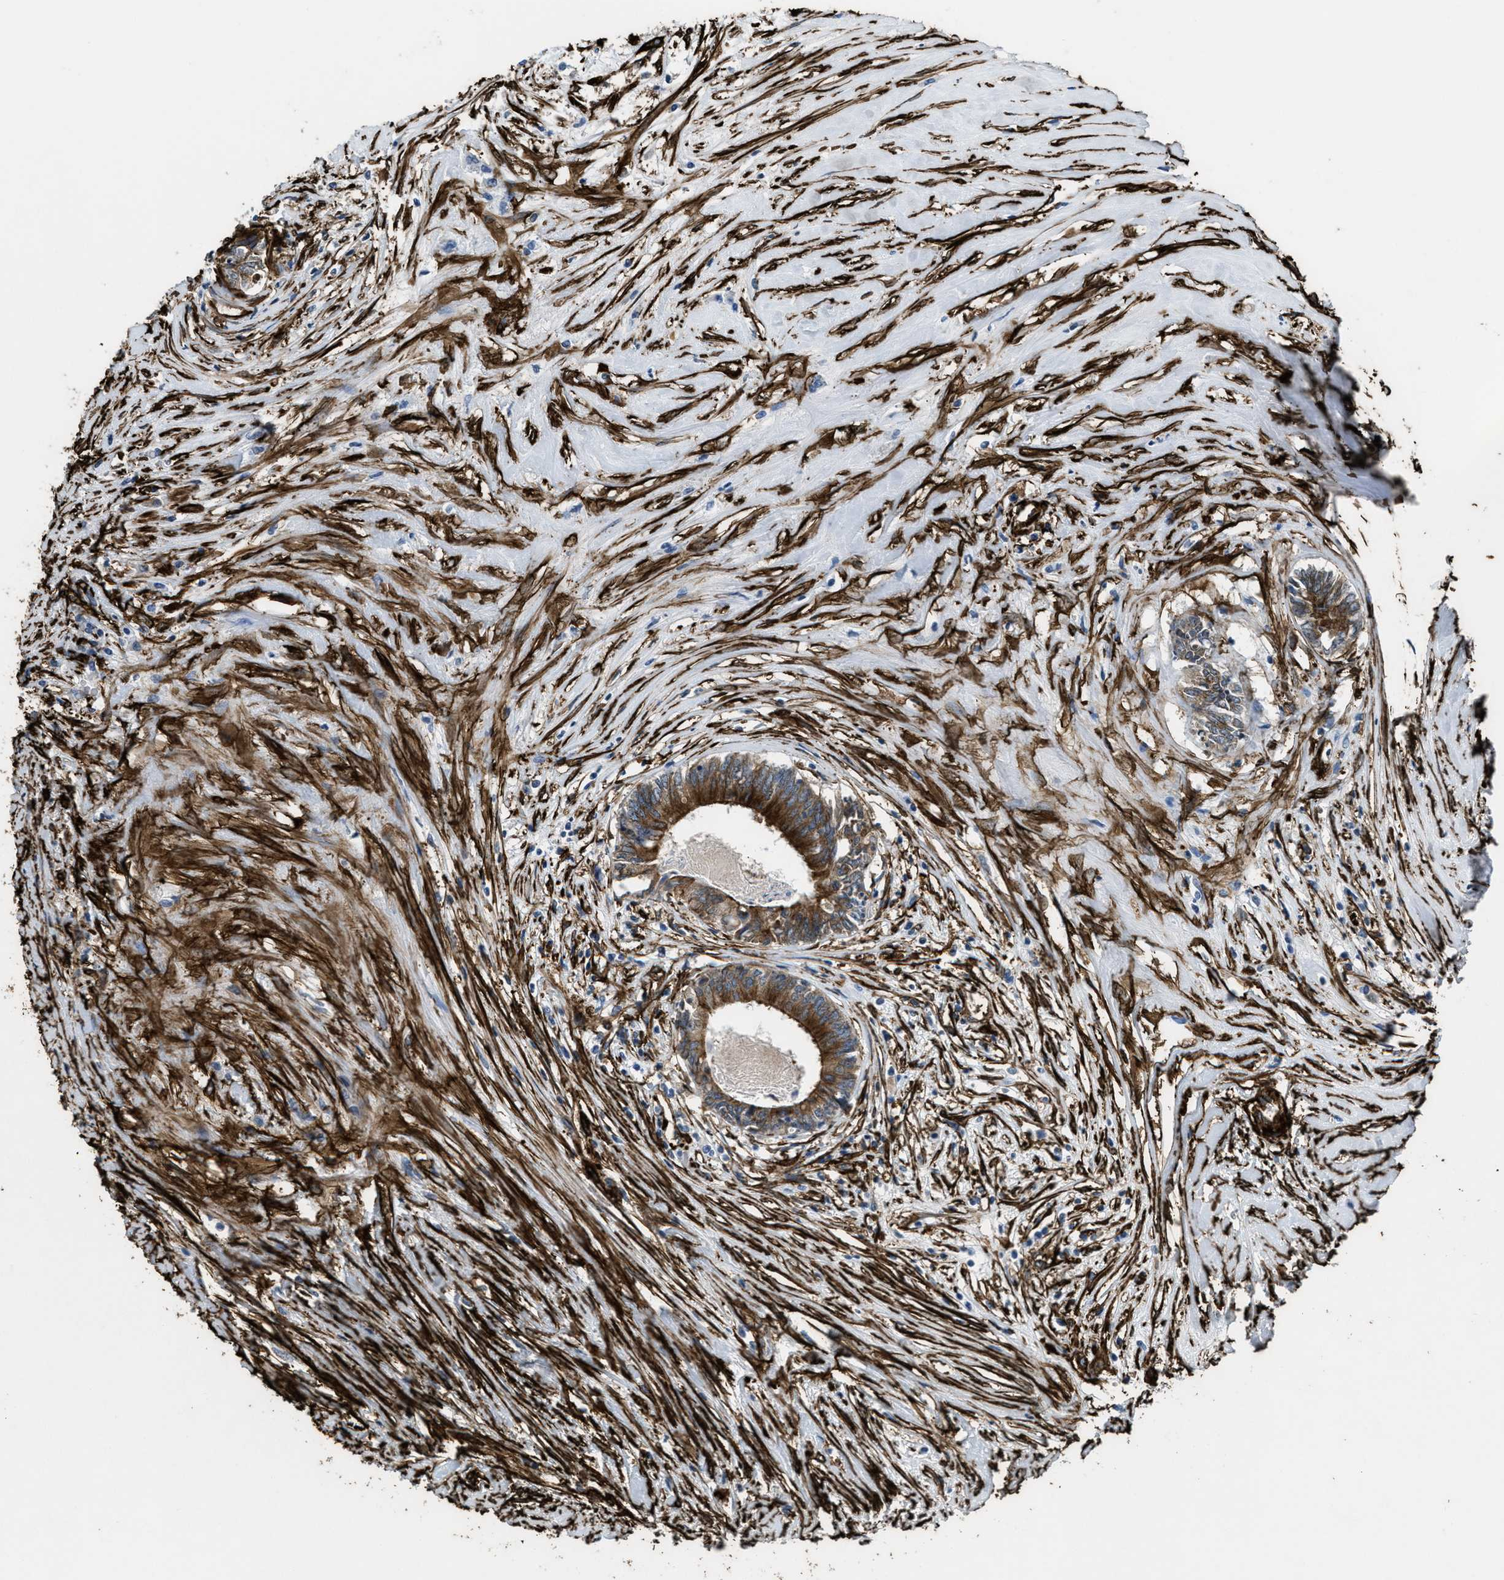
{"staining": {"intensity": "strong", "quantity": ">75%", "location": "cytoplasmic/membranous"}, "tissue": "colorectal cancer", "cell_type": "Tumor cells", "image_type": "cancer", "snomed": [{"axis": "morphology", "description": "Adenocarcinoma, NOS"}, {"axis": "topography", "description": "Rectum"}], "caption": "Adenocarcinoma (colorectal) was stained to show a protein in brown. There is high levels of strong cytoplasmic/membranous staining in approximately >75% of tumor cells. (DAB (3,3'-diaminobenzidine) IHC, brown staining for protein, blue staining for nuclei).", "gene": "CALD1", "patient": {"sex": "male", "age": 63}}